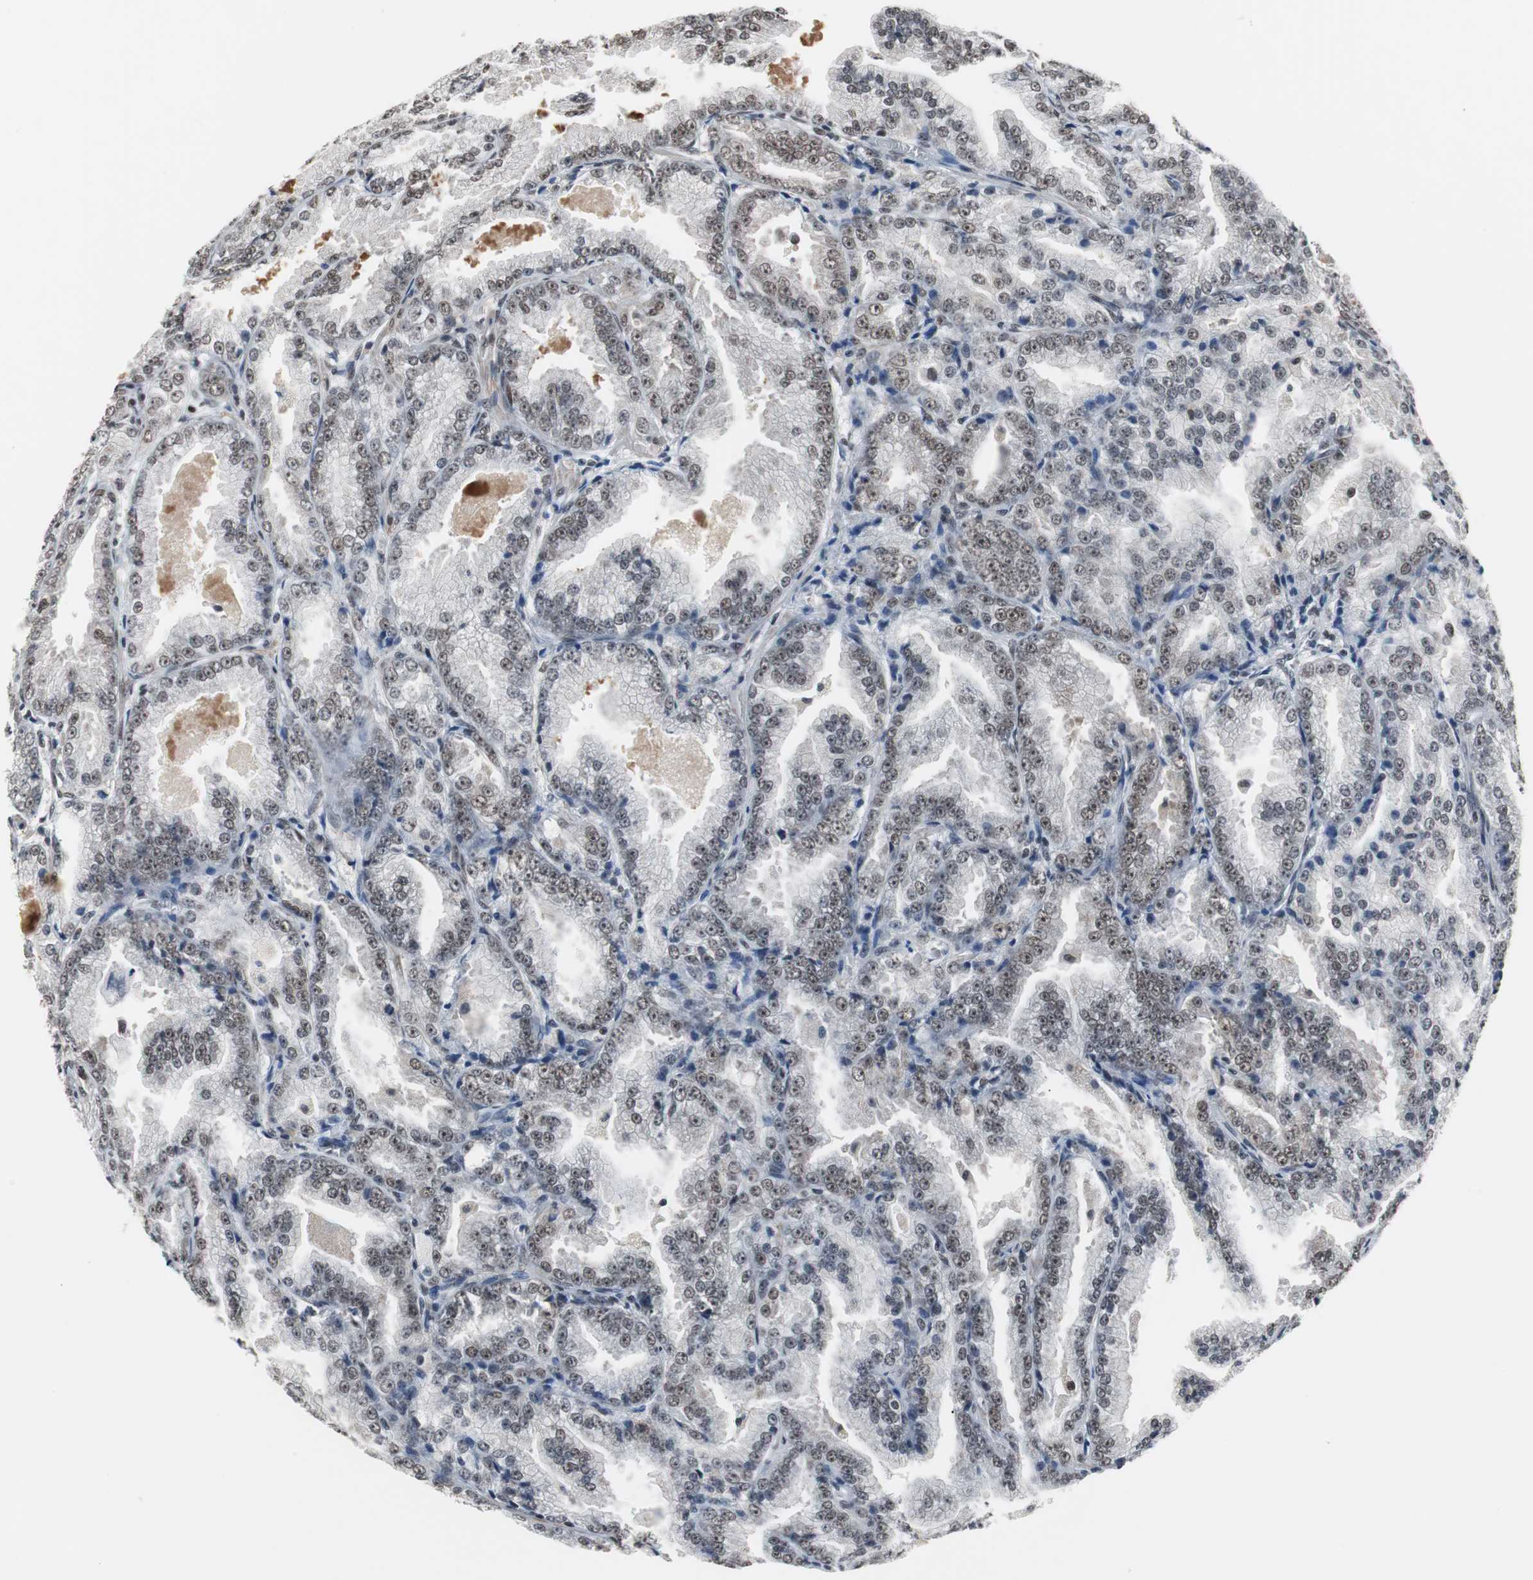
{"staining": {"intensity": "moderate", "quantity": ">75%", "location": "nuclear"}, "tissue": "prostate cancer", "cell_type": "Tumor cells", "image_type": "cancer", "snomed": [{"axis": "morphology", "description": "Adenocarcinoma, High grade"}, {"axis": "topography", "description": "Prostate"}], "caption": "An IHC image of tumor tissue is shown. Protein staining in brown highlights moderate nuclear positivity in prostate cancer within tumor cells.", "gene": "TAF7", "patient": {"sex": "male", "age": 61}}